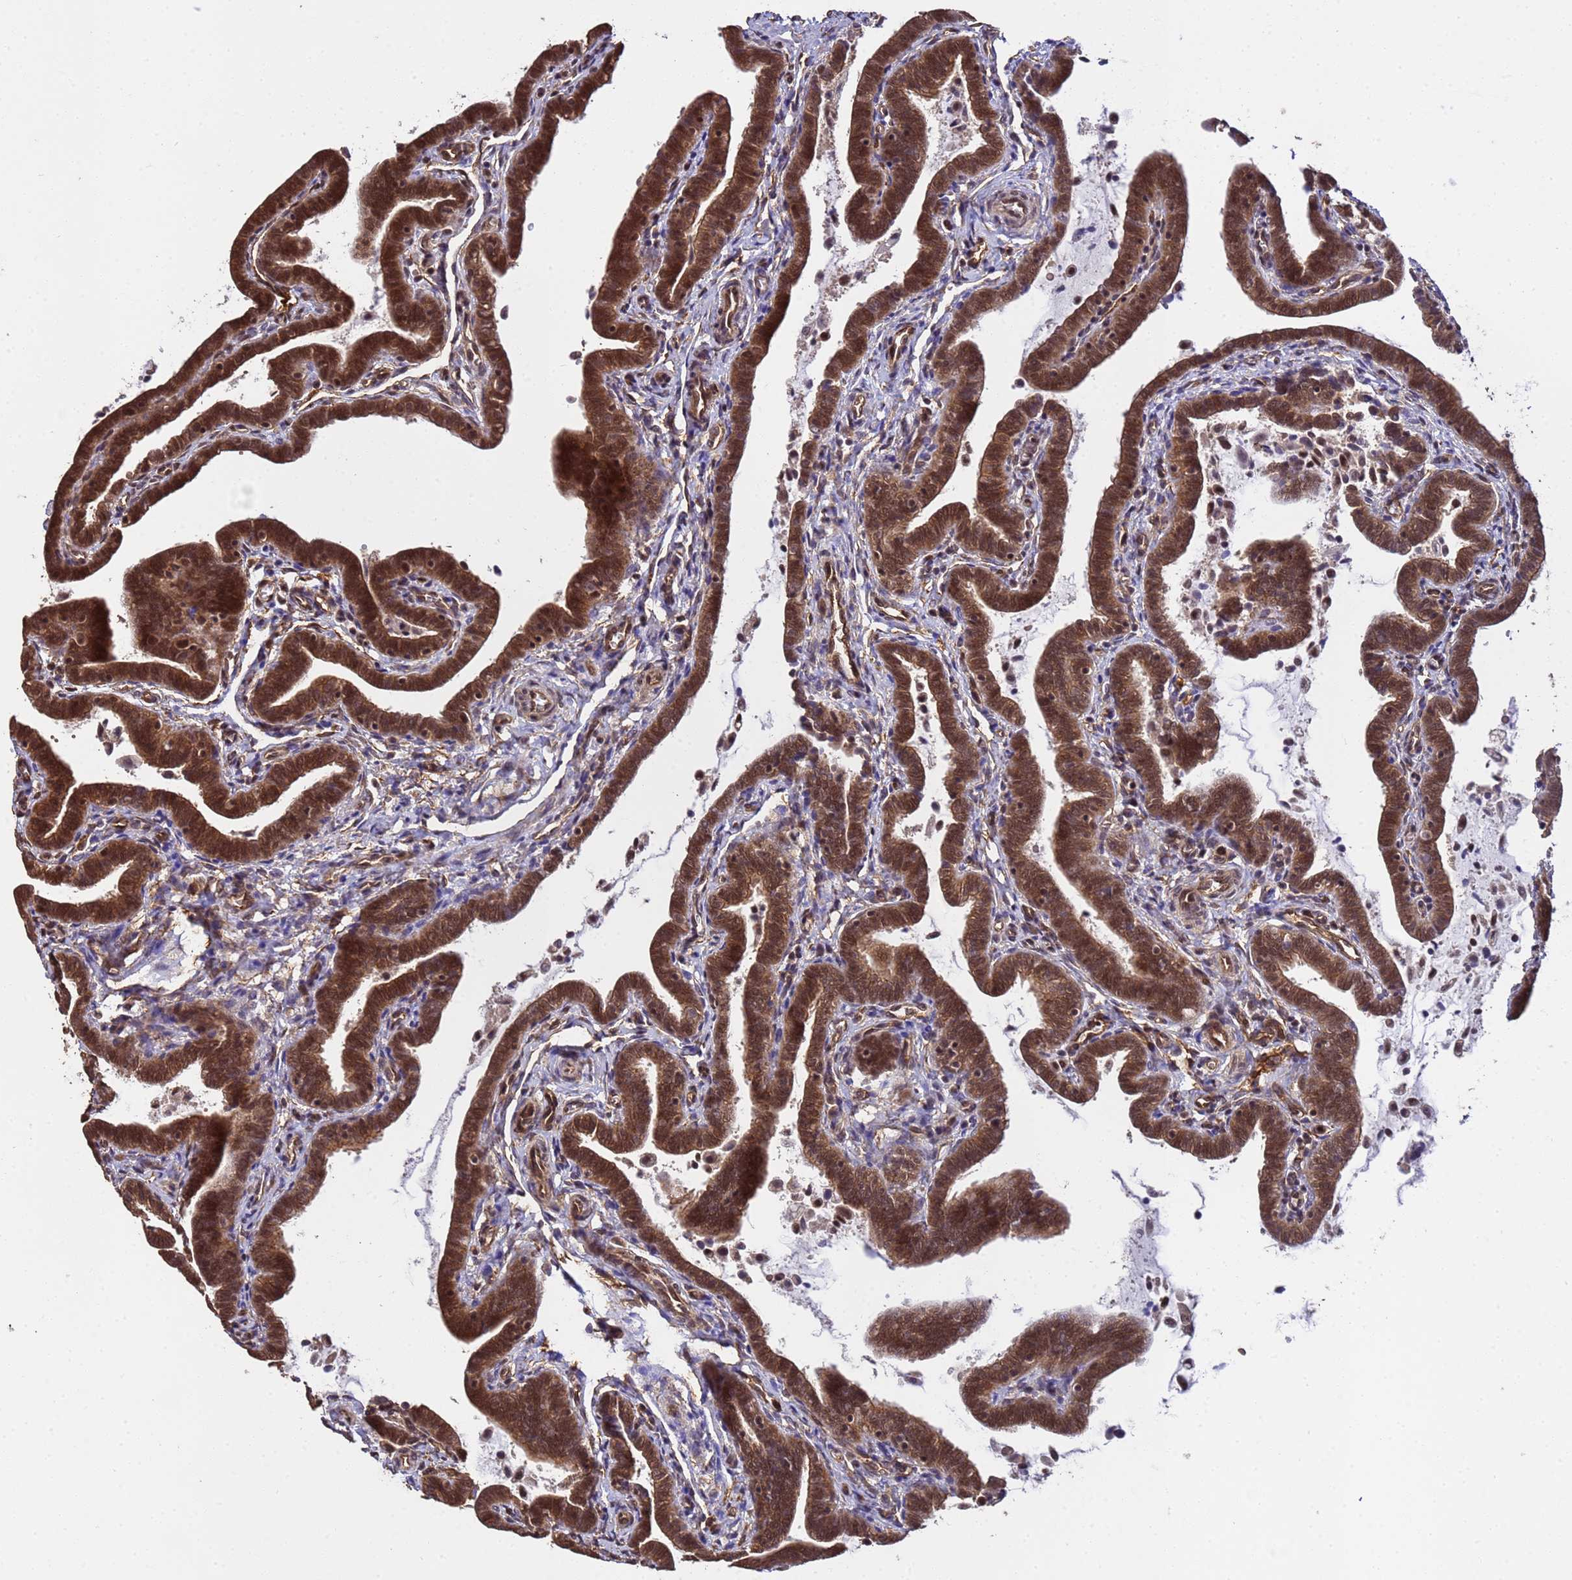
{"staining": {"intensity": "strong", "quantity": ">75%", "location": "cytoplasmic/membranous,nuclear"}, "tissue": "fallopian tube", "cell_type": "Glandular cells", "image_type": "normal", "snomed": [{"axis": "morphology", "description": "Normal tissue, NOS"}, {"axis": "topography", "description": "Fallopian tube"}], "caption": "Human fallopian tube stained for a protein (brown) exhibits strong cytoplasmic/membranous,nuclear positive staining in approximately >75% of glandular cells.", "gene": "SYF2", "patient": {"sex": "female", "age": 36}}